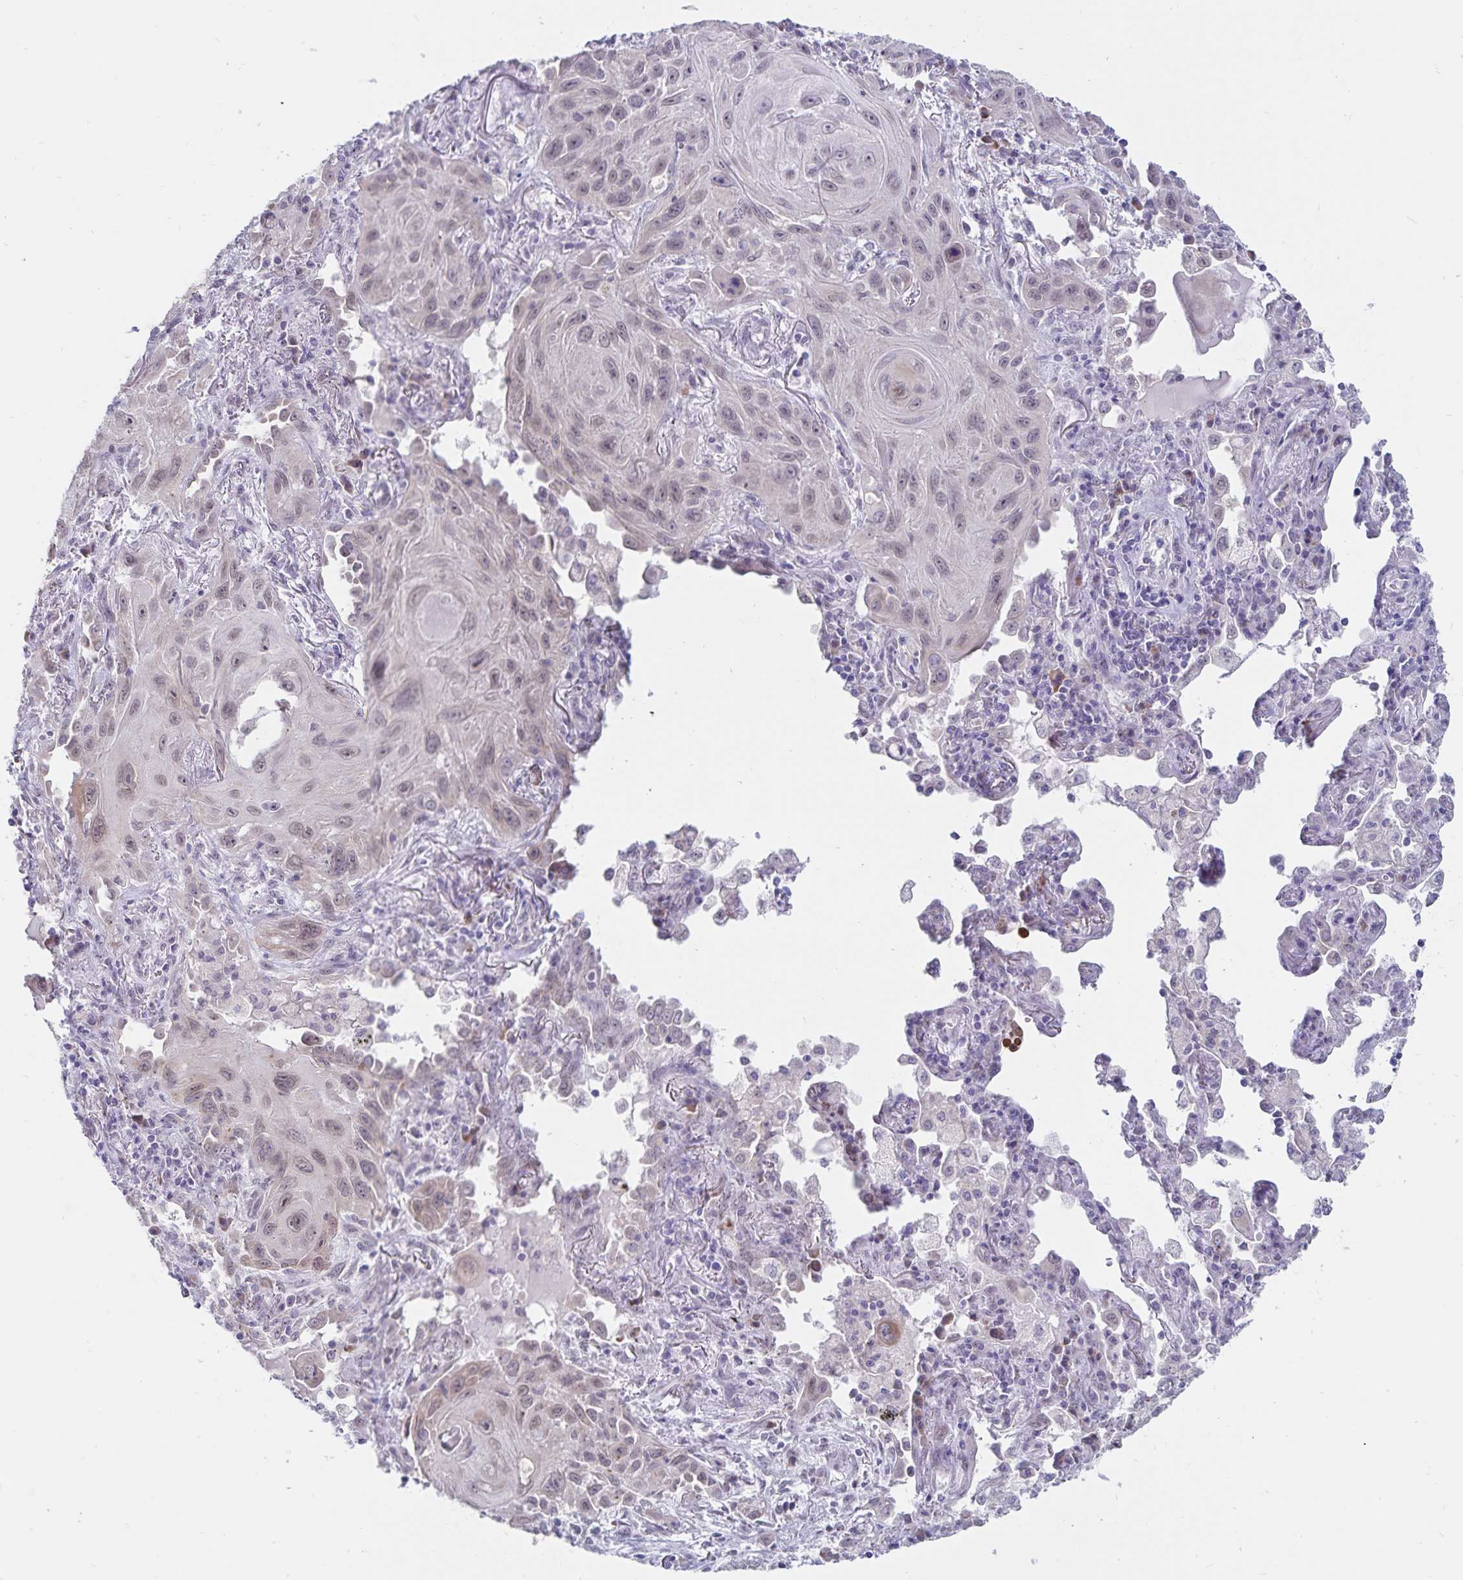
{"staining": {"intensity": "weak", "quantity": "<25%", "location": "cytoplasmic/membranous"}, "tissue": "lung cancer", "cell_type": "Tumor cells", "image_type": "cancer", "snomed": [{"axis": "morphology", "description": "Squamous cell carcinoma, NOS"}, {"axis": "topography", "description": "Lung"}], "caption": "An immunohistochemistry (IHC) histopathology image of lung squamous cell carcinoma is shown. There is no staining in tumor cells of lung squamous cell carcinoma.", "gene": "ATP2A2", "patient": {"sex": "male", "age": 79}}